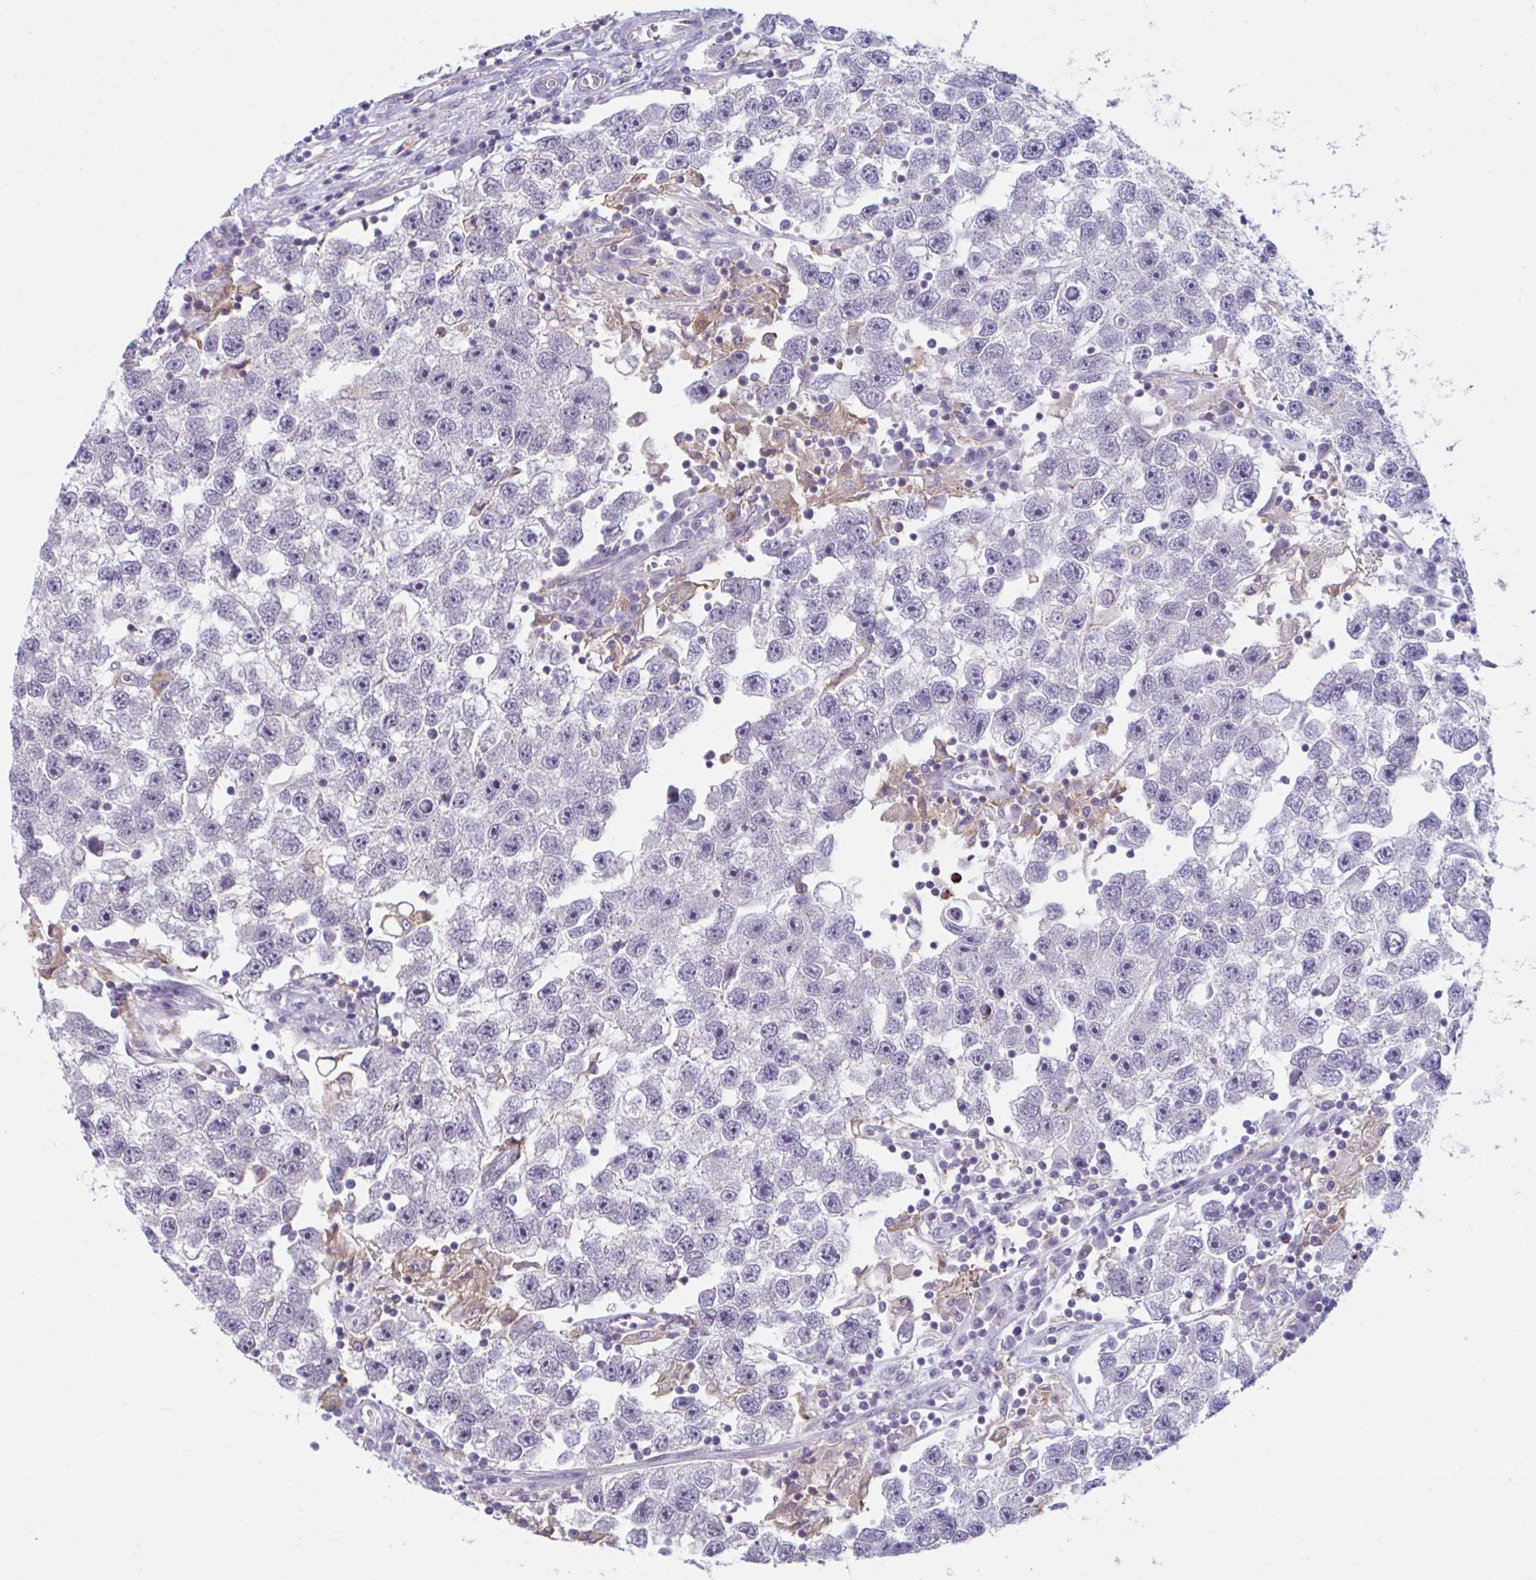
{"staining": {"intensity": "negative", "quantity": "none", "location": "none"}, "tissue": "testis cancer", "cell_type": "Tumor cells", "image_type": "cancer", "snomed": [{"axis": "morphology", "description": "Seminoma, NOS"}, {"axis": "topography", "description": "Testis"}], "caption": "IHC photomicrograph of neoplastic tissue: testis seminoma stained with DAB (3,3'-diaminobenzidine) shows no significant protein positivity in tumor cells.", "gene": "ADAT3", "patient": {"sex": "male", "age": 26}}